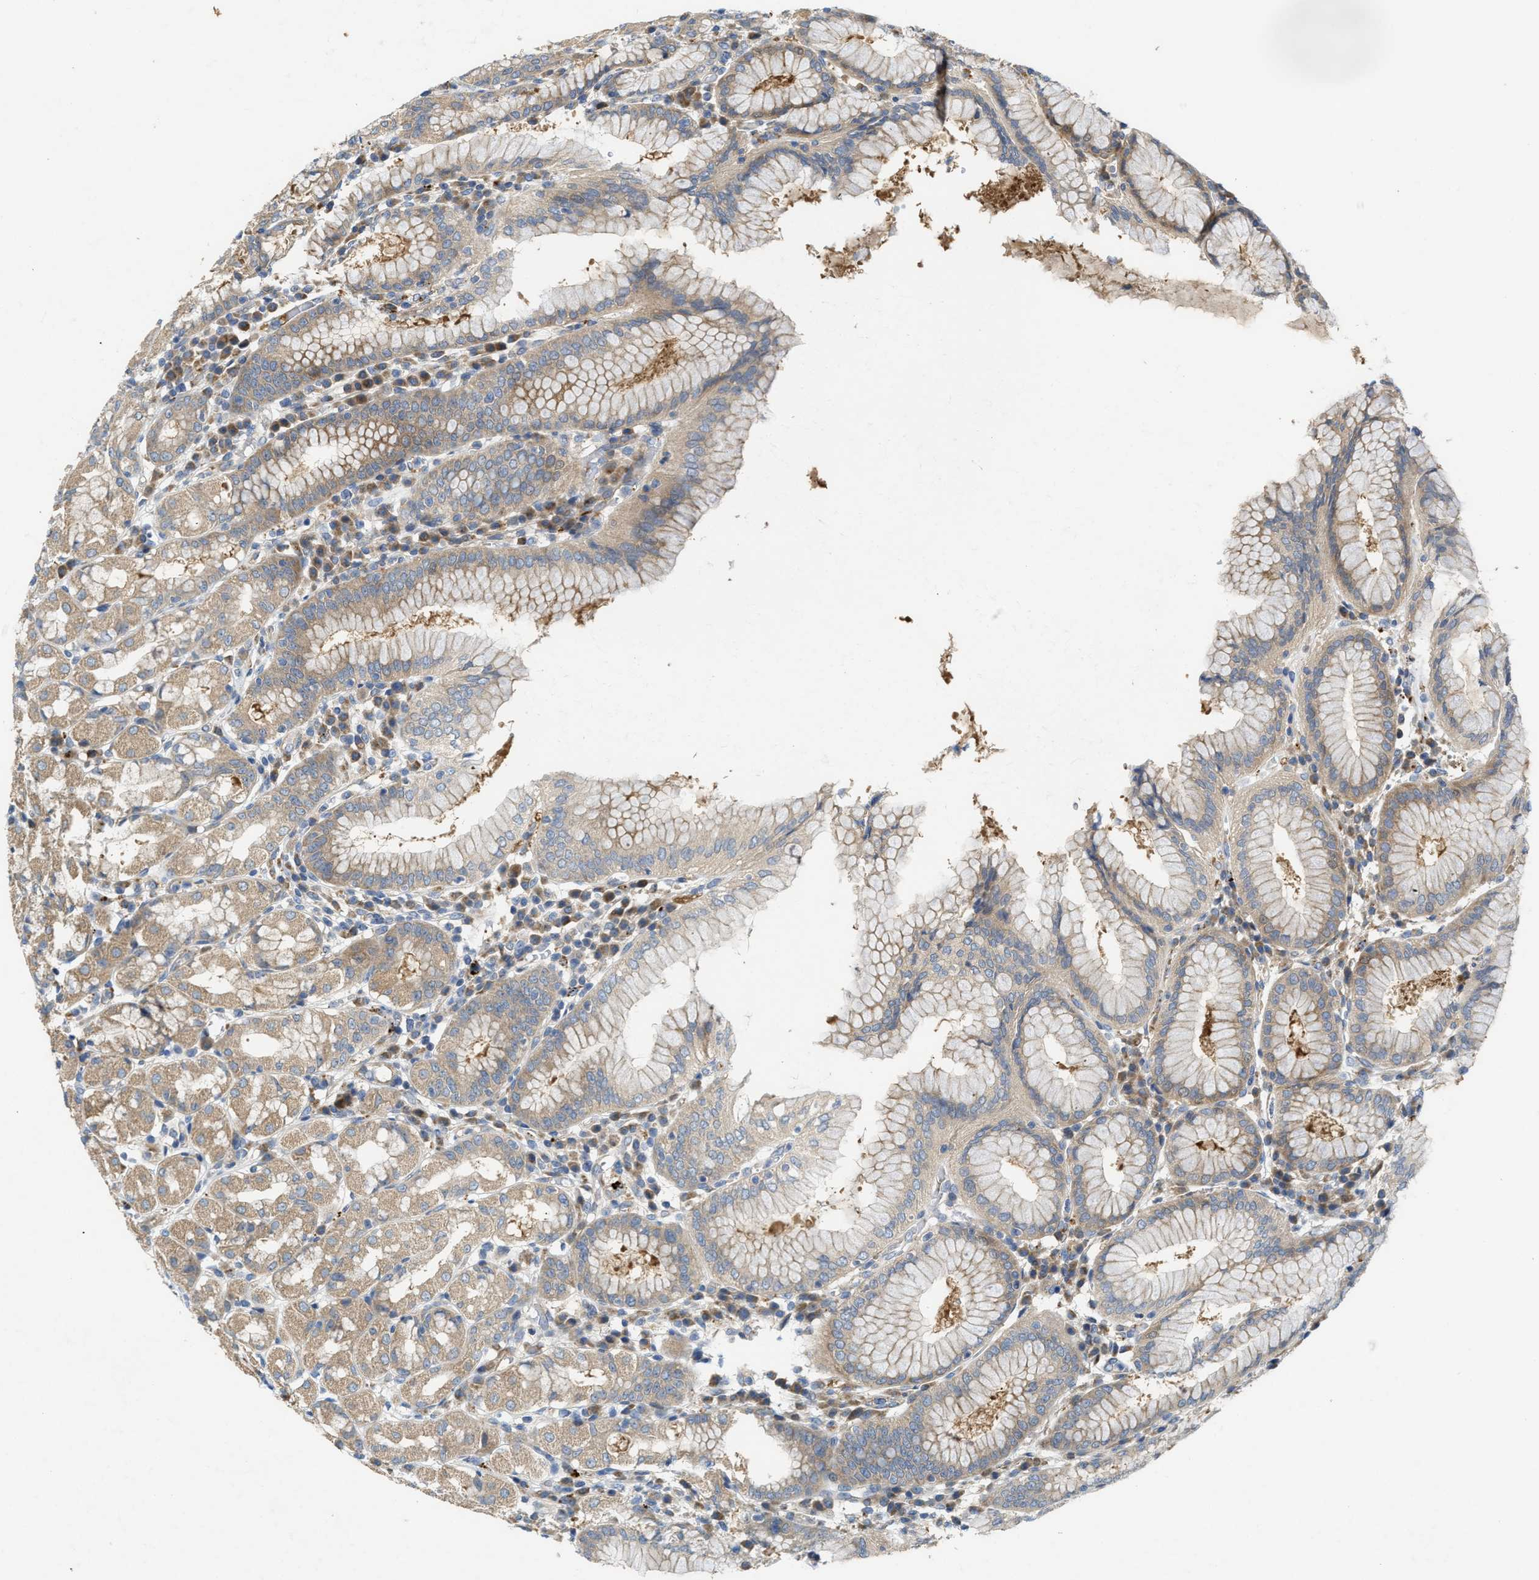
{"staining": {"intensity": "moderate", "quantity": "25%-75%", "location": "cytoplasmic/membranous"}, "tissue": "stomach", "cell_type": "Glandular cells", "image_type": "normal", "snomed": [{"axis": "morphology", "description": "Normal tissue, NOS"}, {"axis": "topography", "description": "Stomach"}, {"axis": "topography", "description": "Stomach, lower"}], "caption": "Benign stomach displays moderate cytoplasmic/membranous positivity in approximately 25%-75% of glandular cells, visualized by immunohistochemistry. The protein of interest is stained brown, and the nuclei are stained in blue (DAB IHC with brightfield microscopy, high magnification).", "gene": "KLHDC10", "patient": {"sex": "female", "age": 56}}